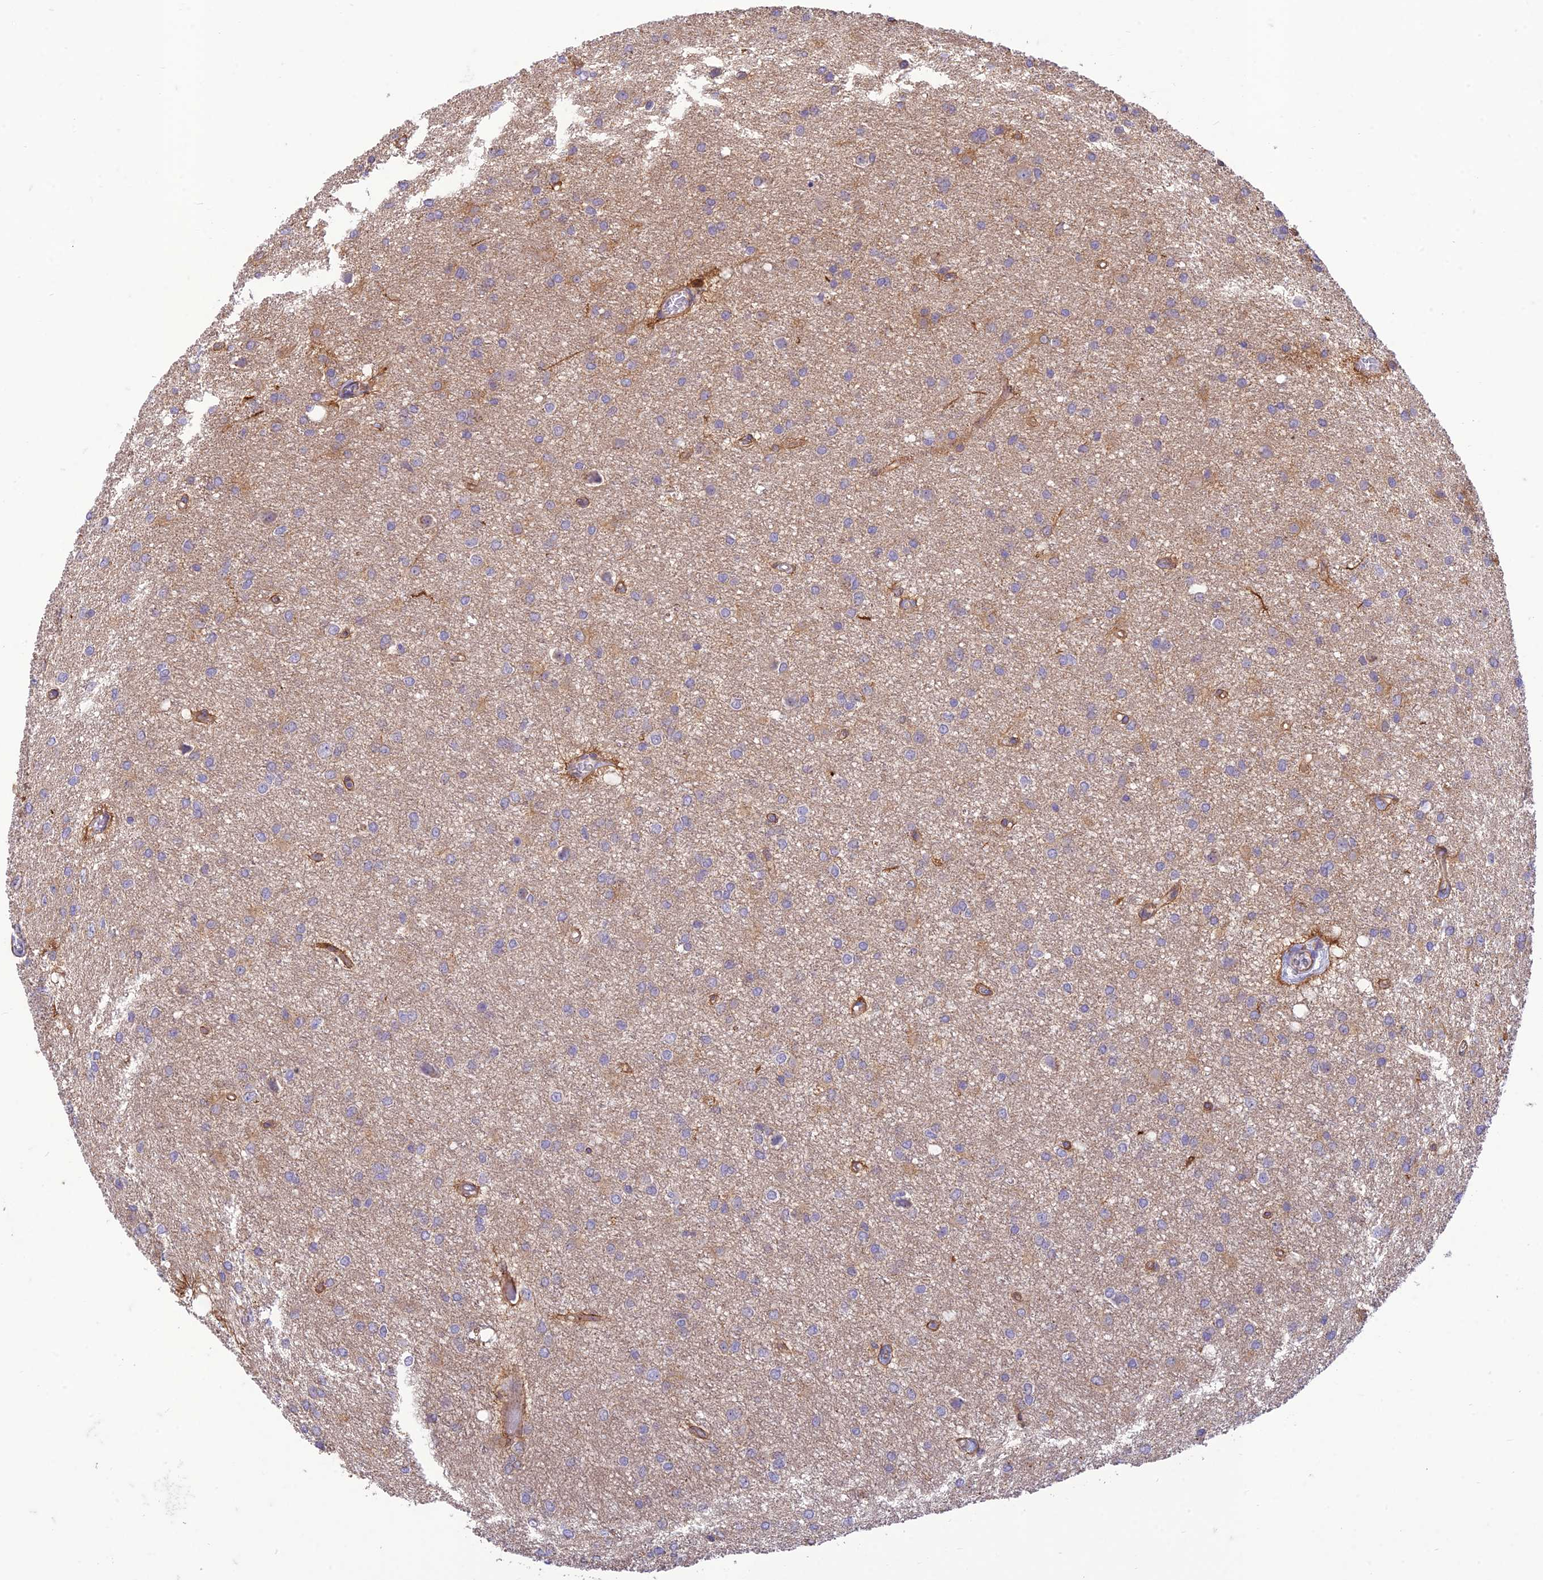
{"staining": {"intensity": "negative", "quantity": "none", "location": "none"}, "tissue": "glioma", "cell_type": "Tumor cells", "image_type": "cancer", "snomed": [{"axis": "morphology", "description": "Glioma, malignant, High grade"}, {"axis": "topography", "description": "Brain"}], "caption": "There is no significant positivity in tumor cells of high-grade glioma (malignant). Nuclei are stained in blue.", "gene": "HPSE2", "patient": {"sex": "female", "age": 50}}